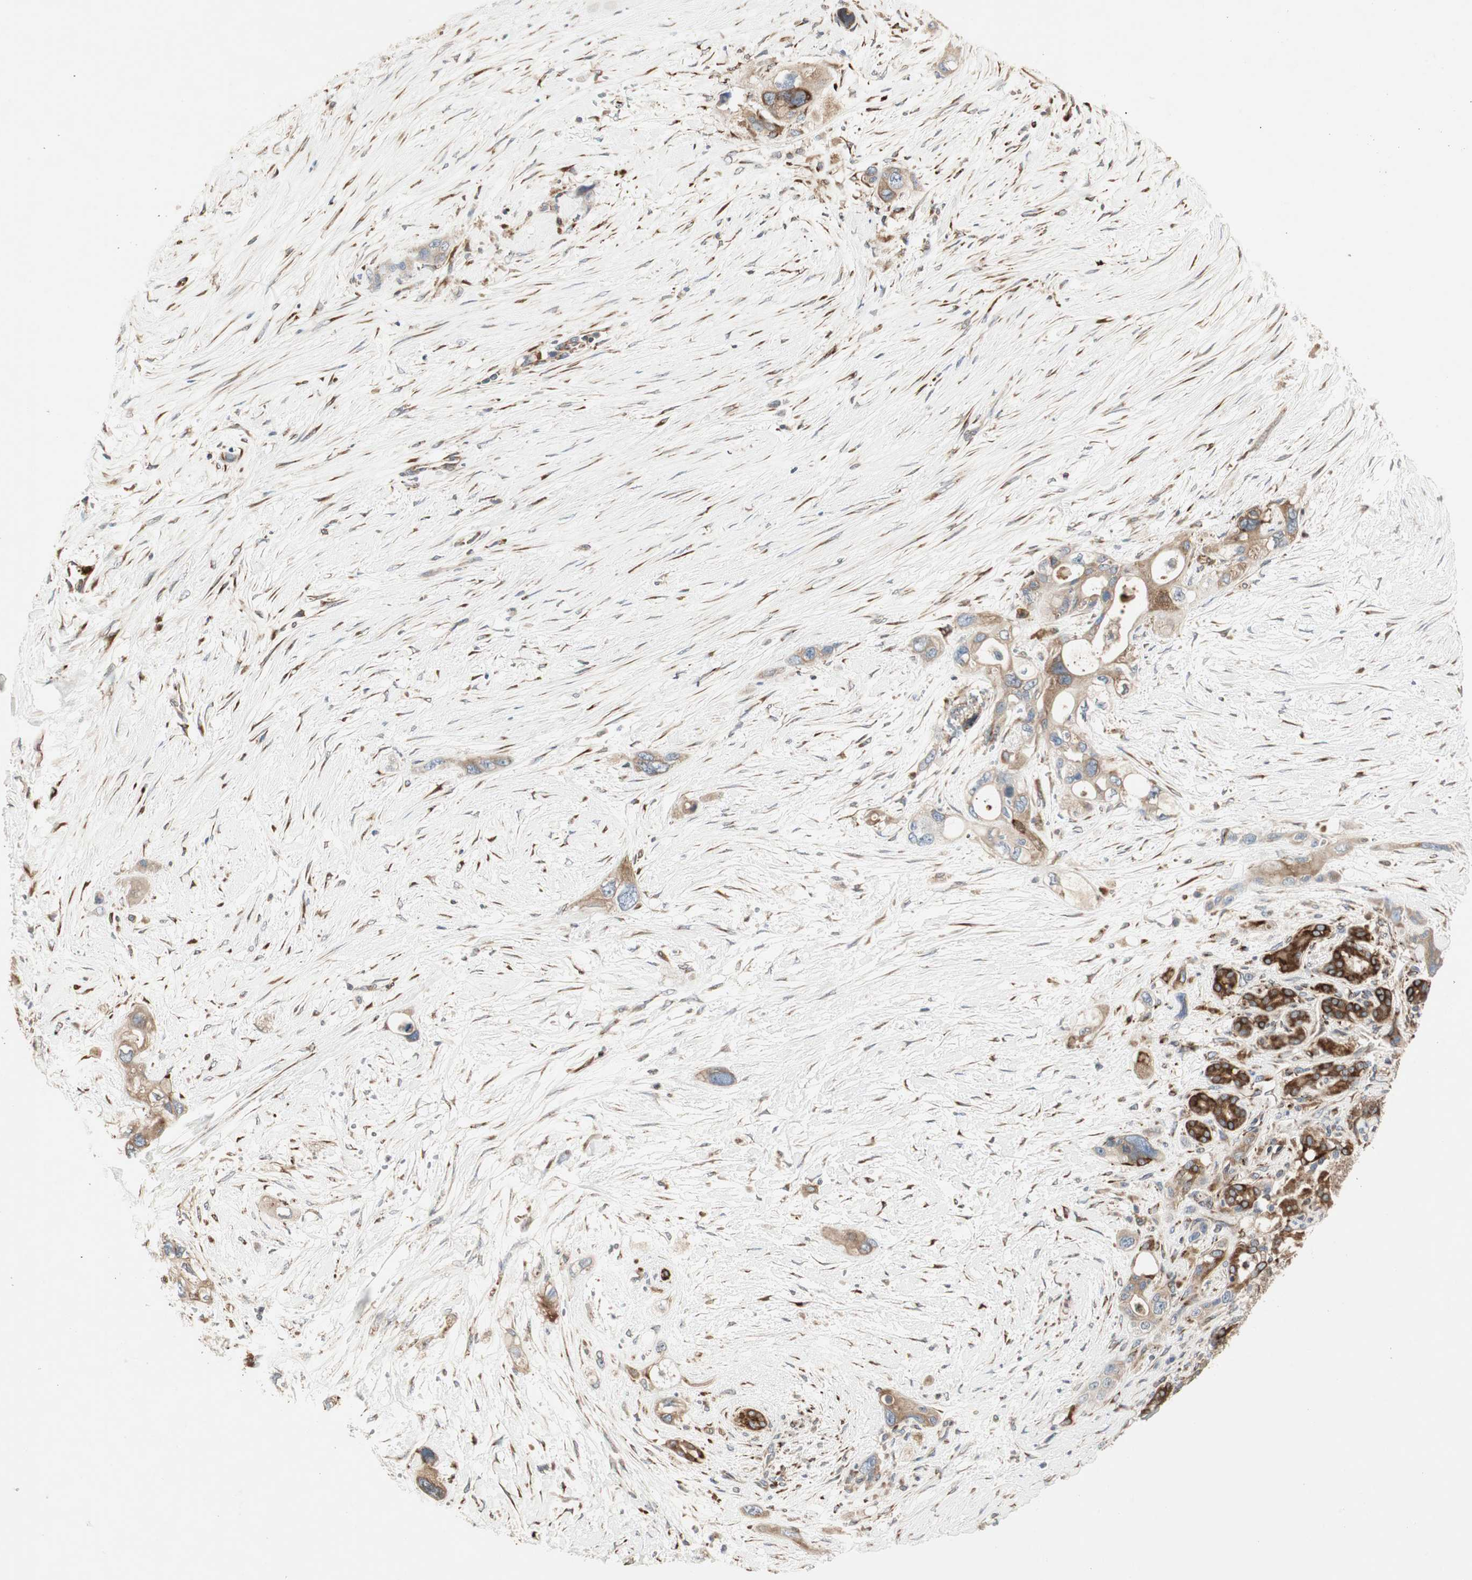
{"staining": {"intensity": "moderate", "quantity": ">75%", "location": "cytoplasmic/membranous"}, "tissue": "pancreatic cancer", "cell_type": "Tumor cells", "image_type": "cancer", "snomed": [{"axis": "morphology", "description": "Adenocarcinoma, NOS"}, {"axis": "topography", "description": "Pancreas"}], "caption": "Tumor cells display medium levels of moderate cytoplasmic/membranous expression in about >75% of cells in pancreatic adenocarcinoma. (Stains: DAB (3,3'-diaminobenzidine) in brown, nuclei in blue, Microscopy: brightfield microscopy at high magnification).", "gene": "H6PD", "patient": {"sex": "male", "age": 46}}